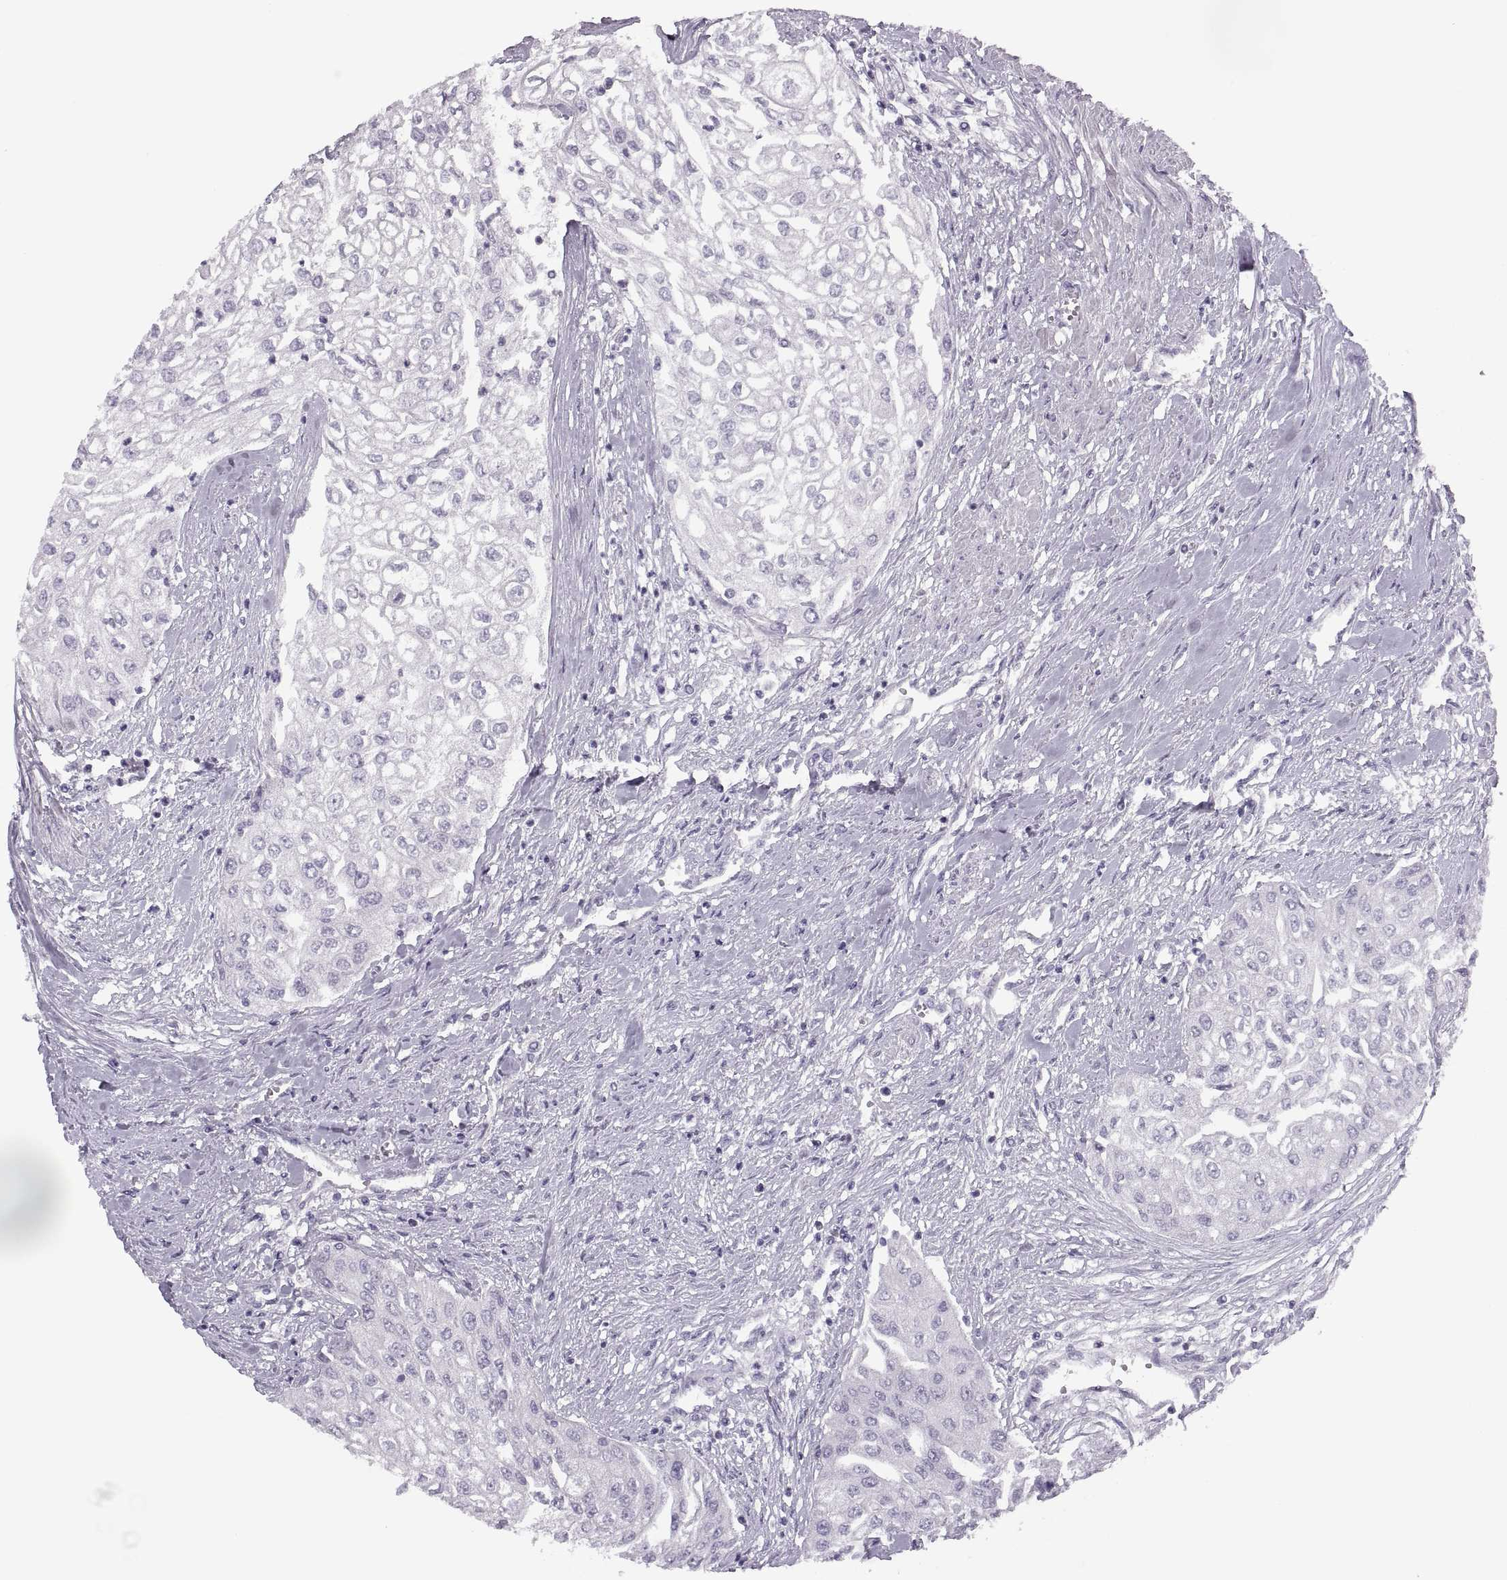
{"staining": {"intensity": "negative", "quantity": "none", "location": "none"}, "tissue": "urothelial cancer", "cell_type": "Tumor cells", "image_type": "cancer", "snomed": [{"axis": "morphology", "description": "Urothelial carcinoma, High grade"}, {"axis": "topography", "description": "Urinary bladder"}], "caption": "Urothelial cancer stained for a protein using immunohistochemistry displays no positivity tumor cells.", "gene": "PRSS54", "patient": {"sex": "male", "age": 62}}